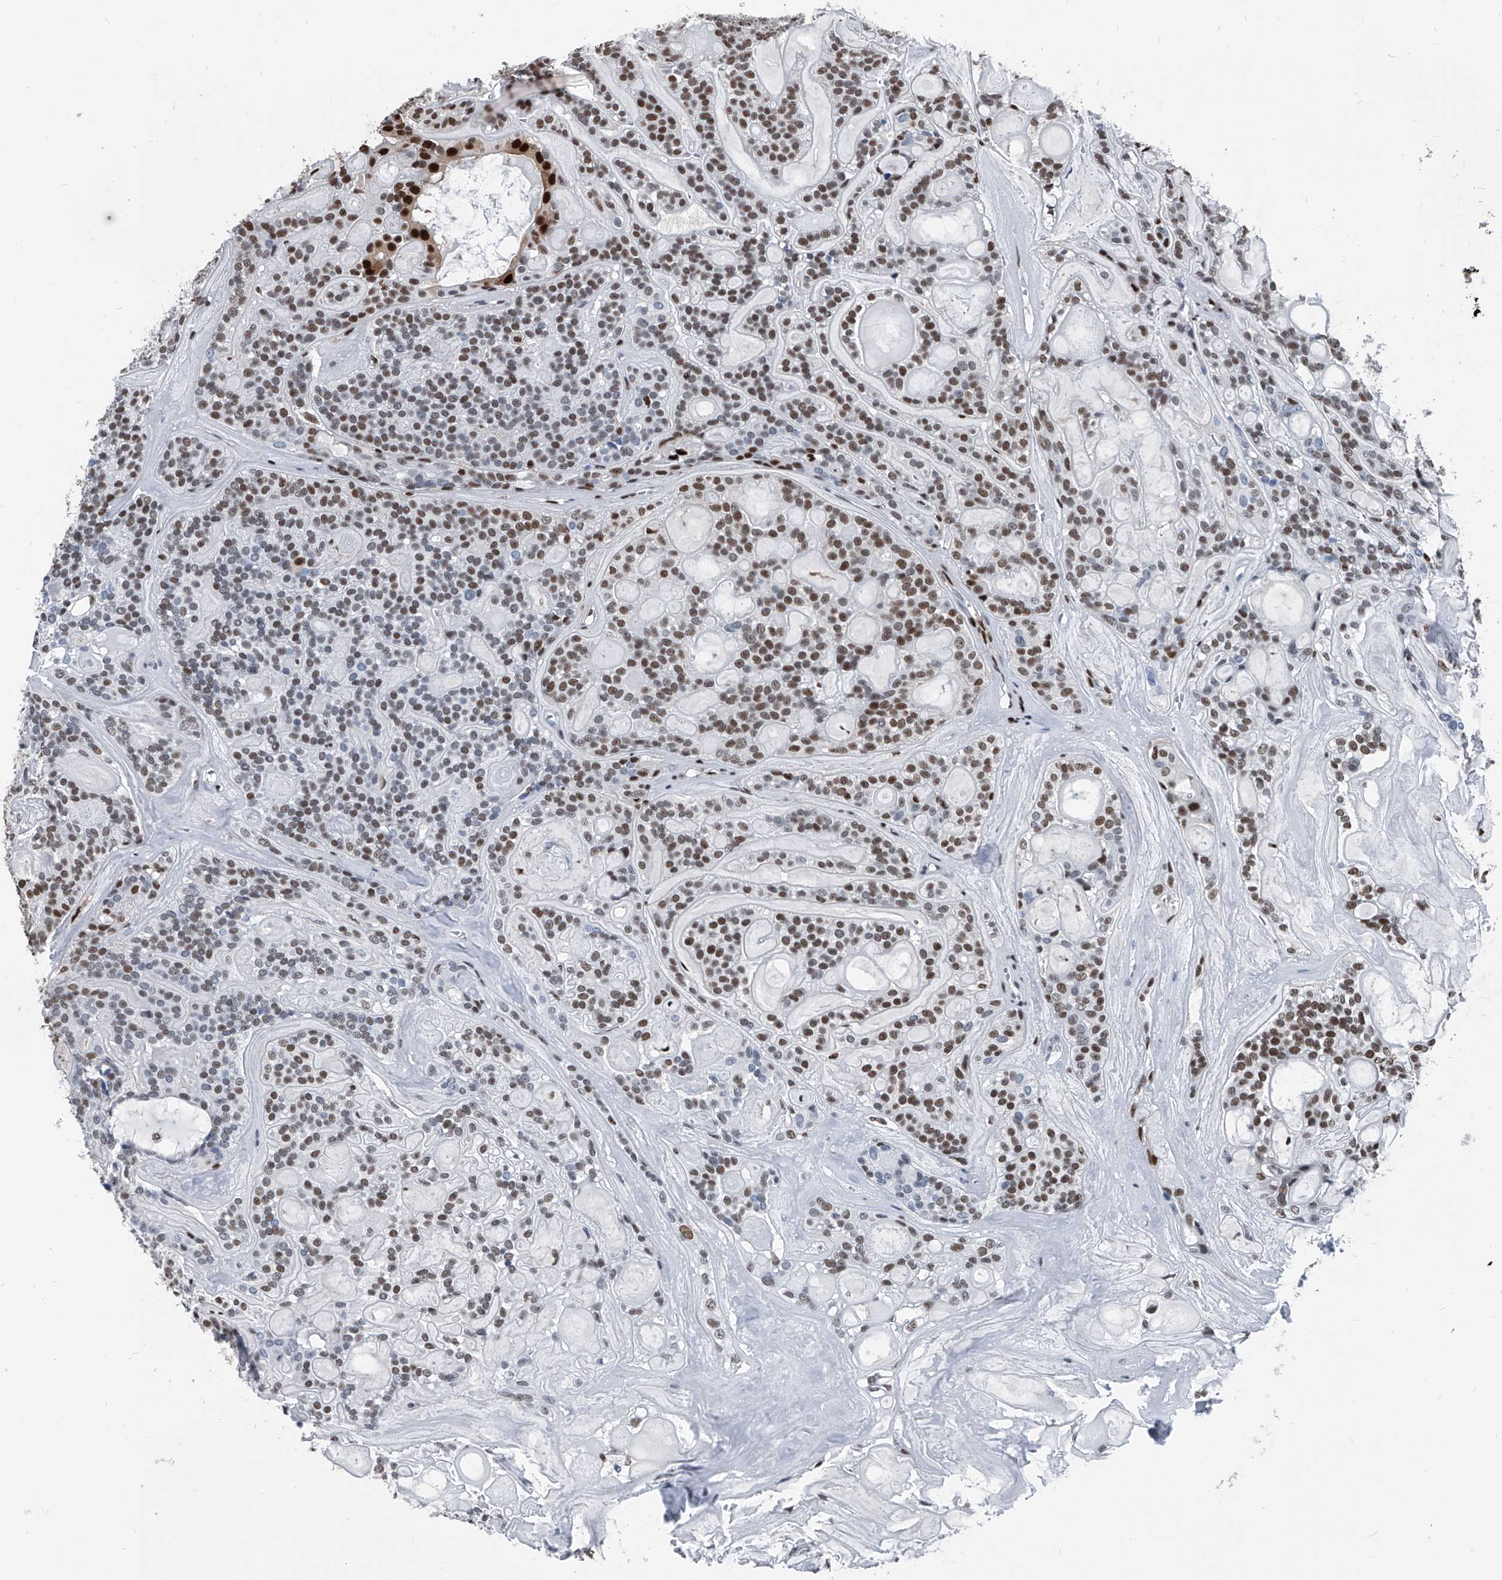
{"staining": {"intensity": "strong", "quantity": "<25%", "location": "nuclear"}, "tissue": "head and neck cancer", "cell_type": "Tumor cells", "image_type": "cancer", "snomed": [{"axis": "morphology", "description": "Adenocarcinoma, NOS"}, {"axis": "topography", "description": "Head-Neck"}], "caption": "IHC (DAB (3,3'-diaminobenzidine)) staining of human adenocarcinoma (head and neck) shows strong nuclear protein staining in approximately <25% of tumor cells.", "gene": "FKBP5", "patient": {"sex": "male", "age": 66}}